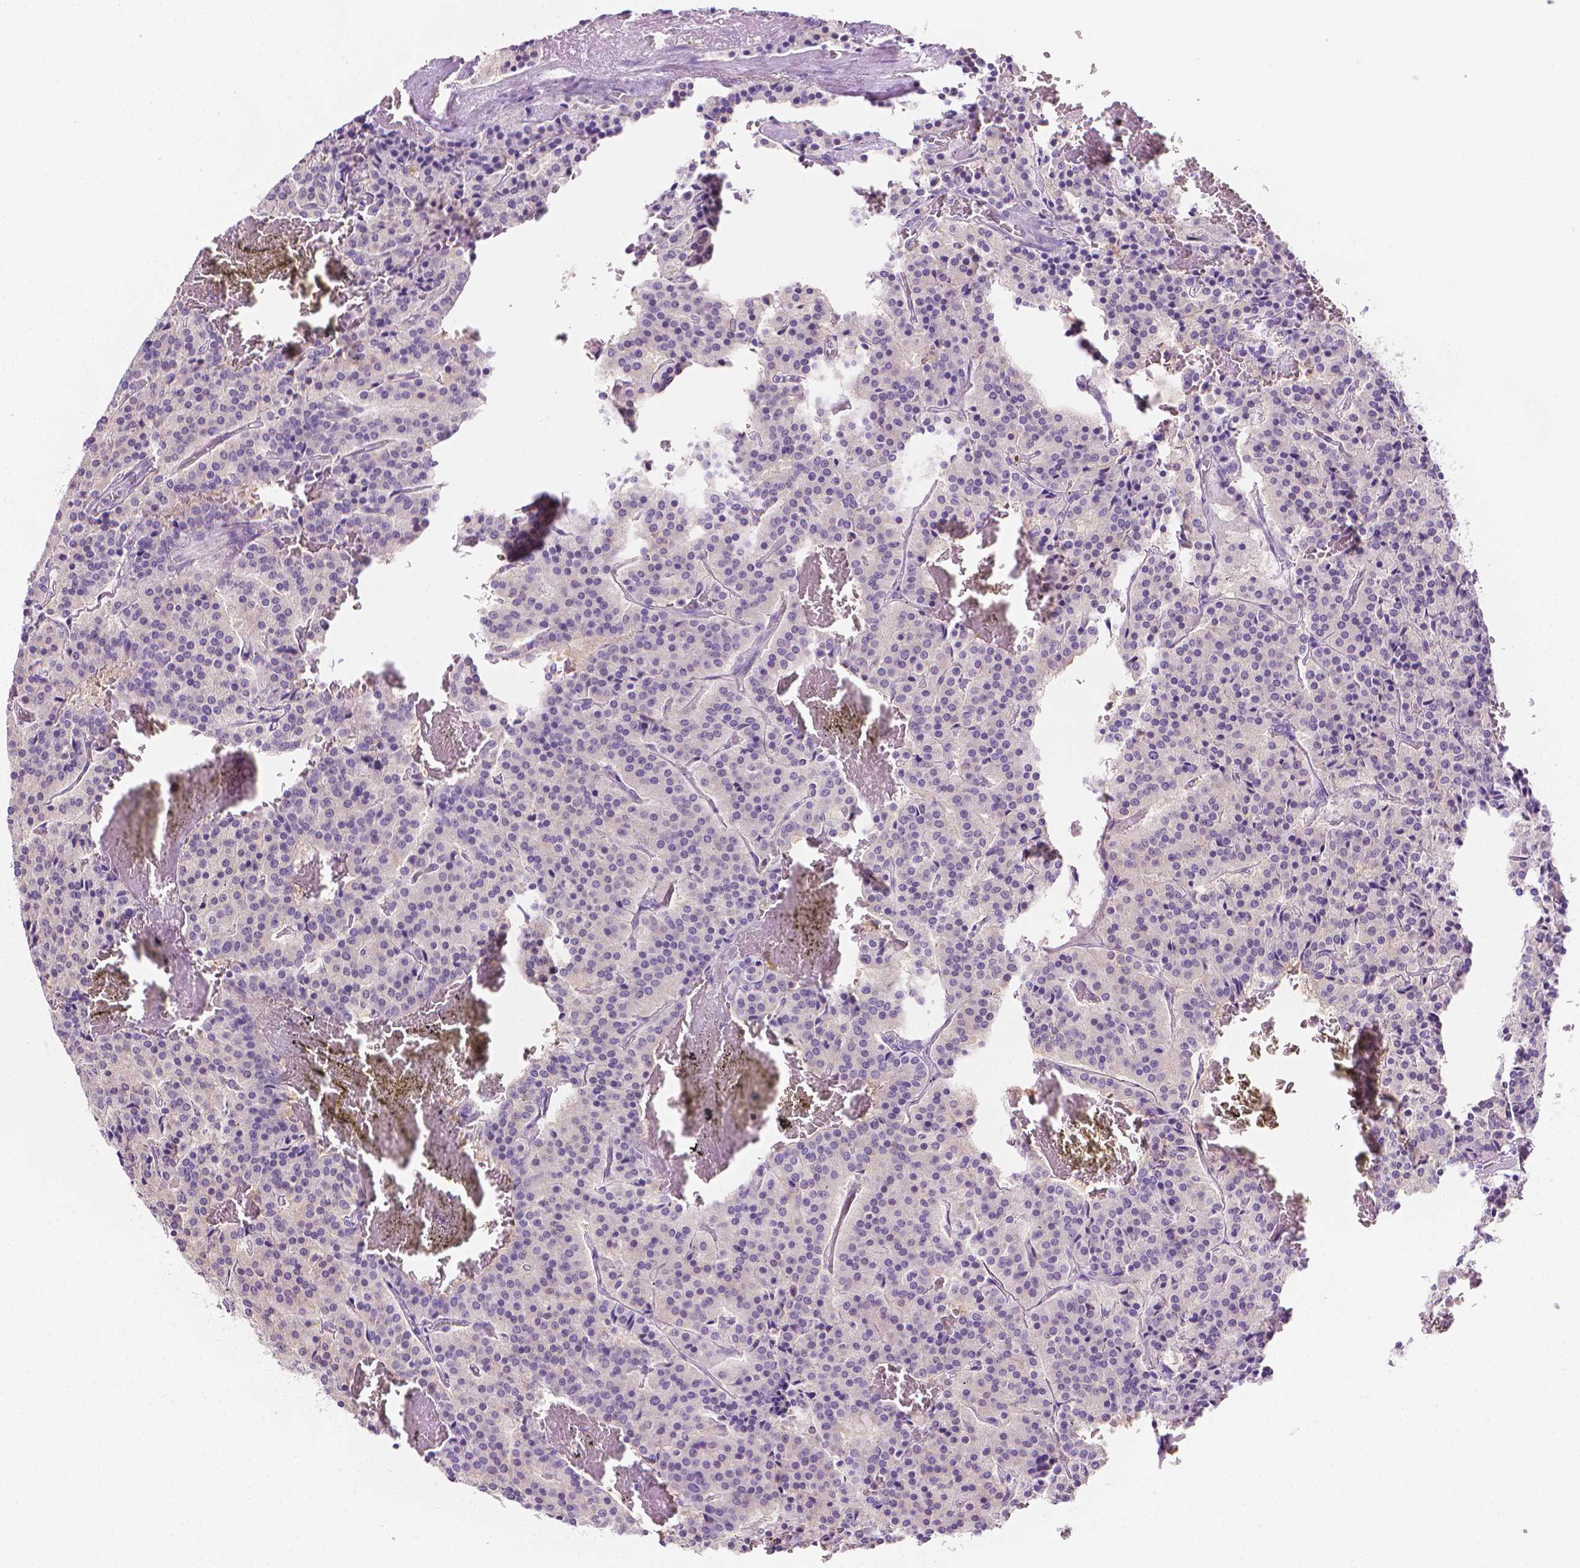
{"staining": {"intensity": "negative", "quantity": "none", "location": "none"}, "tissue": "carcinoid", "cell_type": "Tumor cells", "image_type": "cancer", "snomed": [{"axis": "morphology", "description": "Carcinoid, malignant, NOS"}, {"axis": "topography", "description": "Lung"}], "caption": "The image shows no significant expression in tumor cells of malignant carcinoid.", "gene": "FASN", "patient": {"sex": "male", "age": 70}}